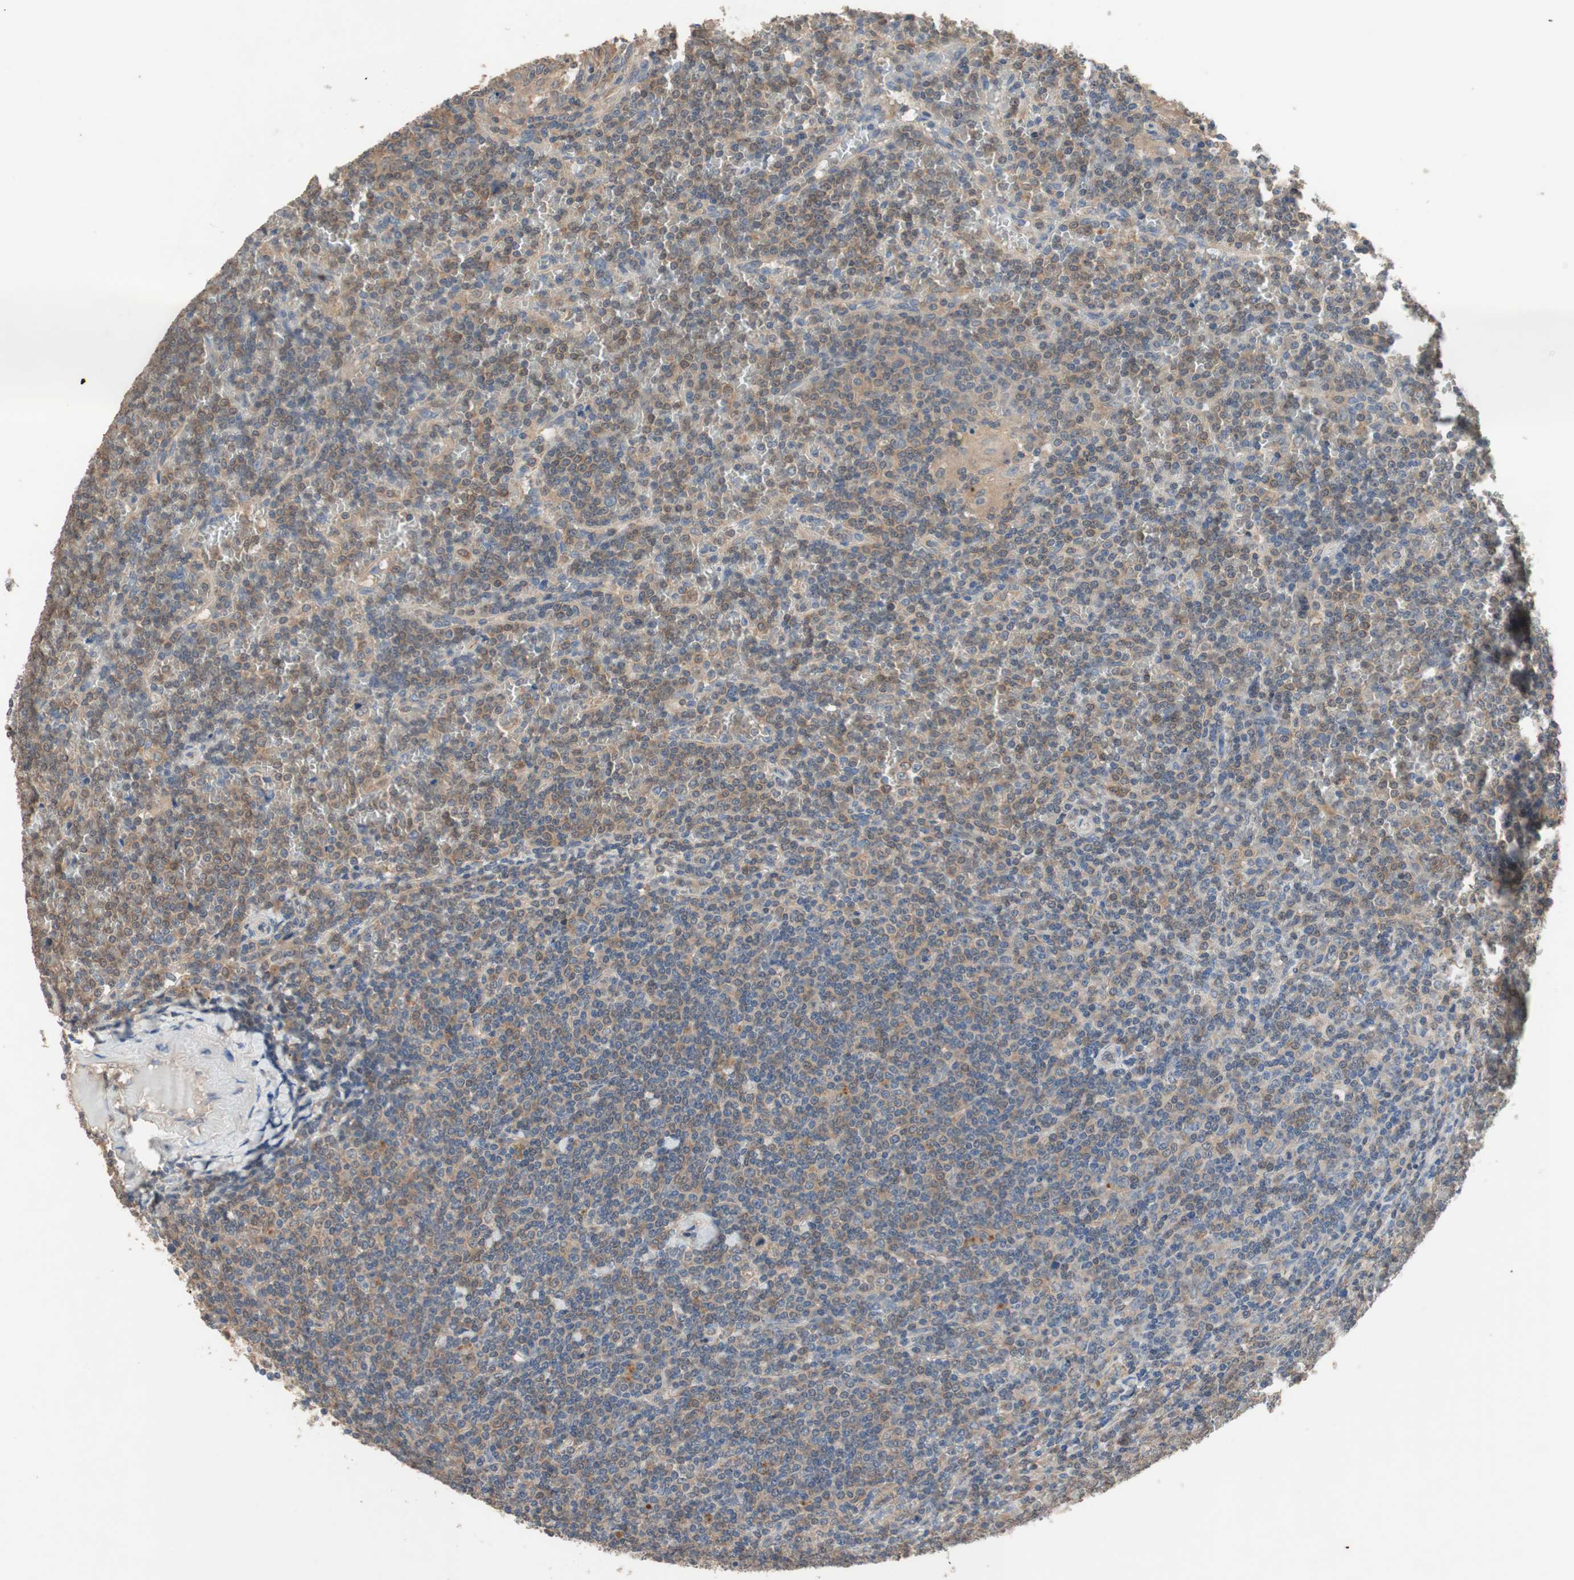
{"staining": {"intensity": "moderate", "quantity": "25%-75%", "location": "cytoplasmic/membranous"}, "tissue": "lymphoma", "cell_type": "Tumor cells", "image_type": "cancer", "snomed": [{"axis": "morphology", "description": "Malignant lymphoma, non-Hodgkin's type, Low grade"}, {"axis": "topography", "description": "Spleen"}], "caption": "High-power microscopy captured an IHC photomicrograph of low-grade malignant lymphoma, non-Hodgkin's type, revealing moderate cytoplasmic/membranous staining in approximately 25%-75% of tumor cells. Nuclei are stained in blue.", "gene": "ADAP1", "patient": {"sex": "female", "age": 19}}